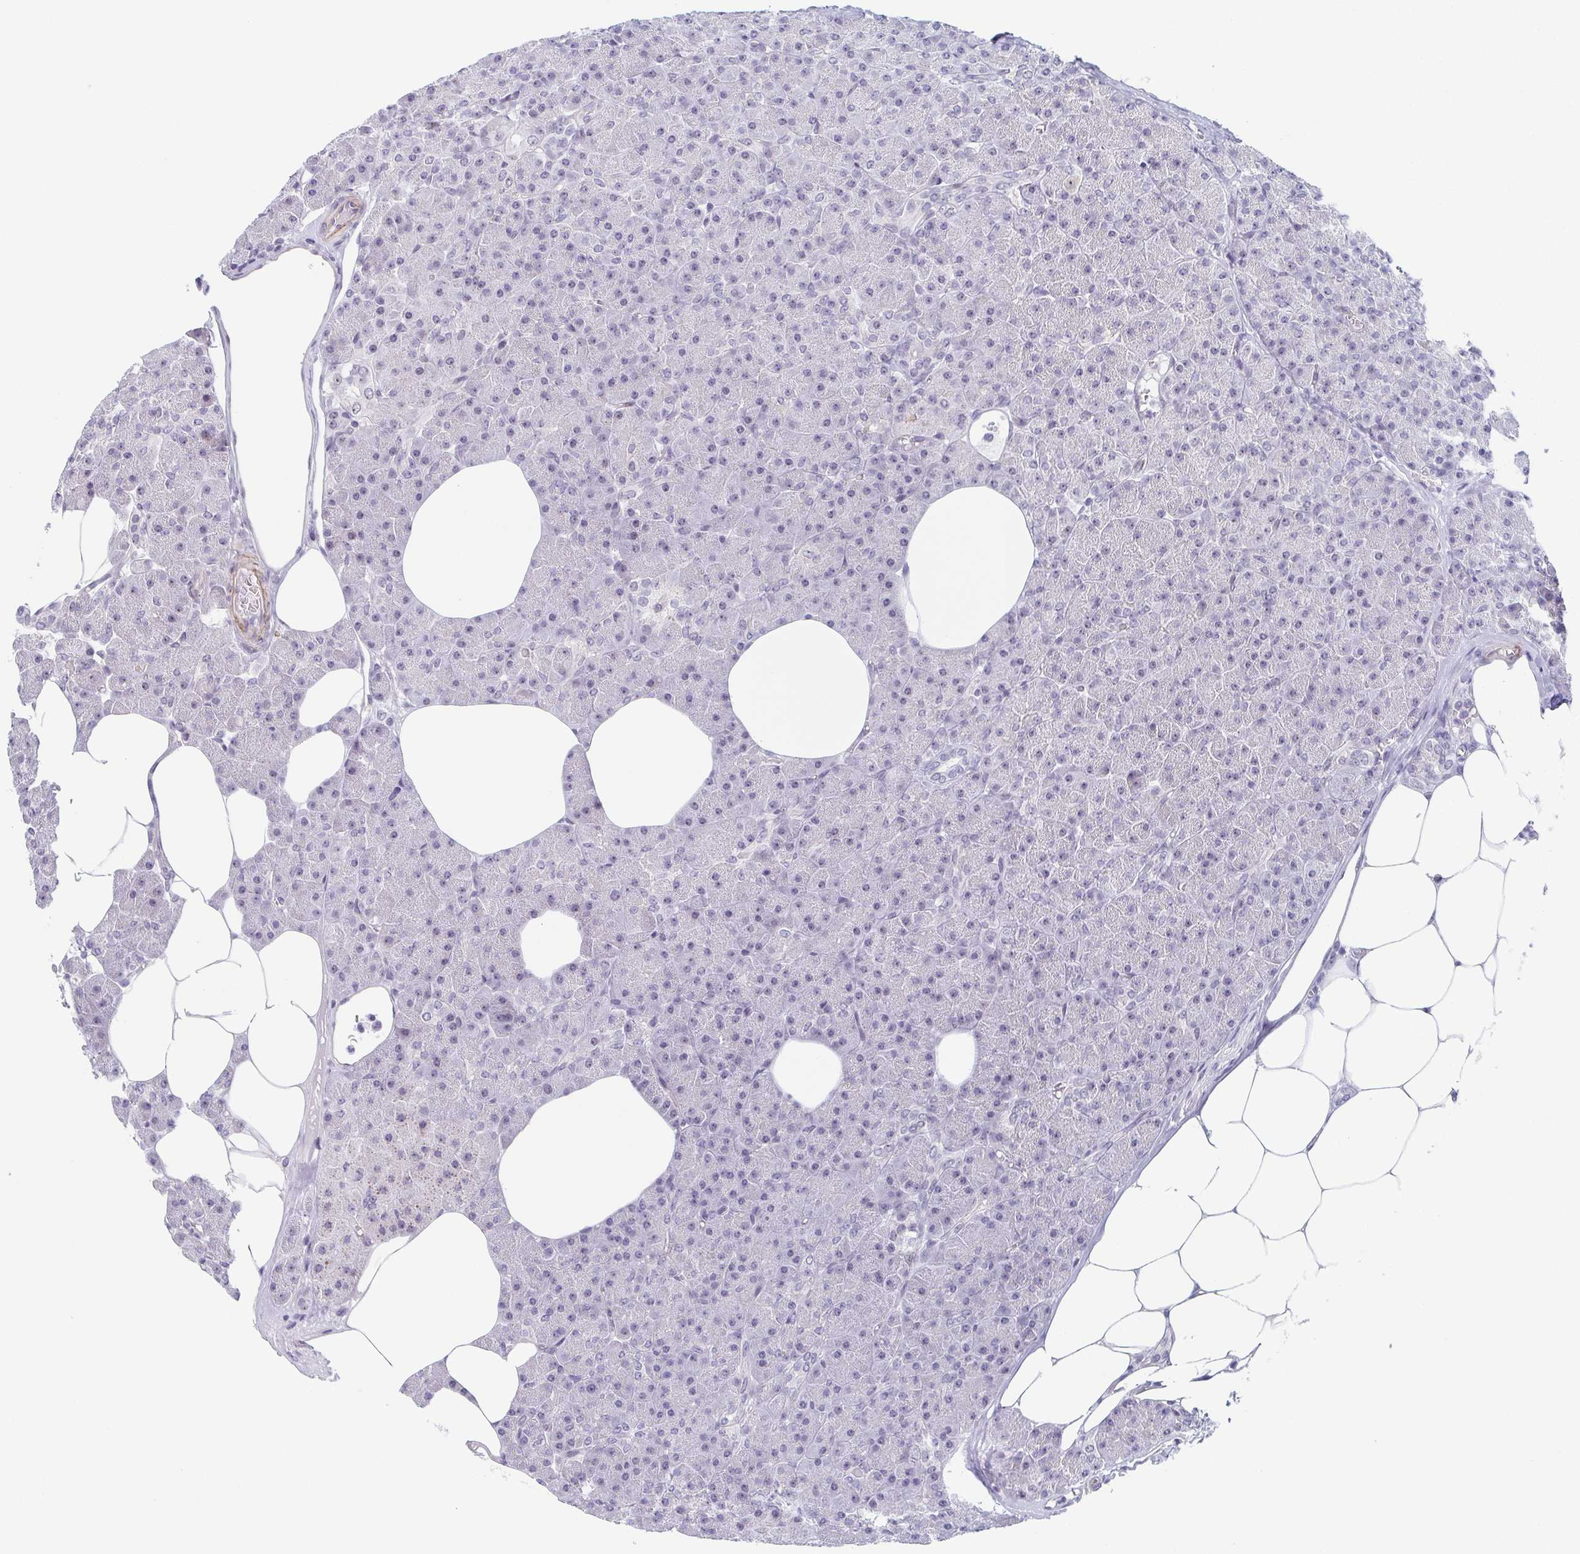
{"staining": {"intensity": "negative", "quantity": "none", "location": "none"}, "tissue": "pancreas", "cell_type": "Exocrine glandular cells", "image_type": "normal", "snomed": [{"axis": "morphology", "description": "Normal tissue, NOS"}, {"axis": "topography", "description": "Pancreas"}], "caption": "Exocrine glandular cells show no significant staining in normal pancreas.", "gene": "EXOSC7", "patient": {"sex": "female", "age": 45}}